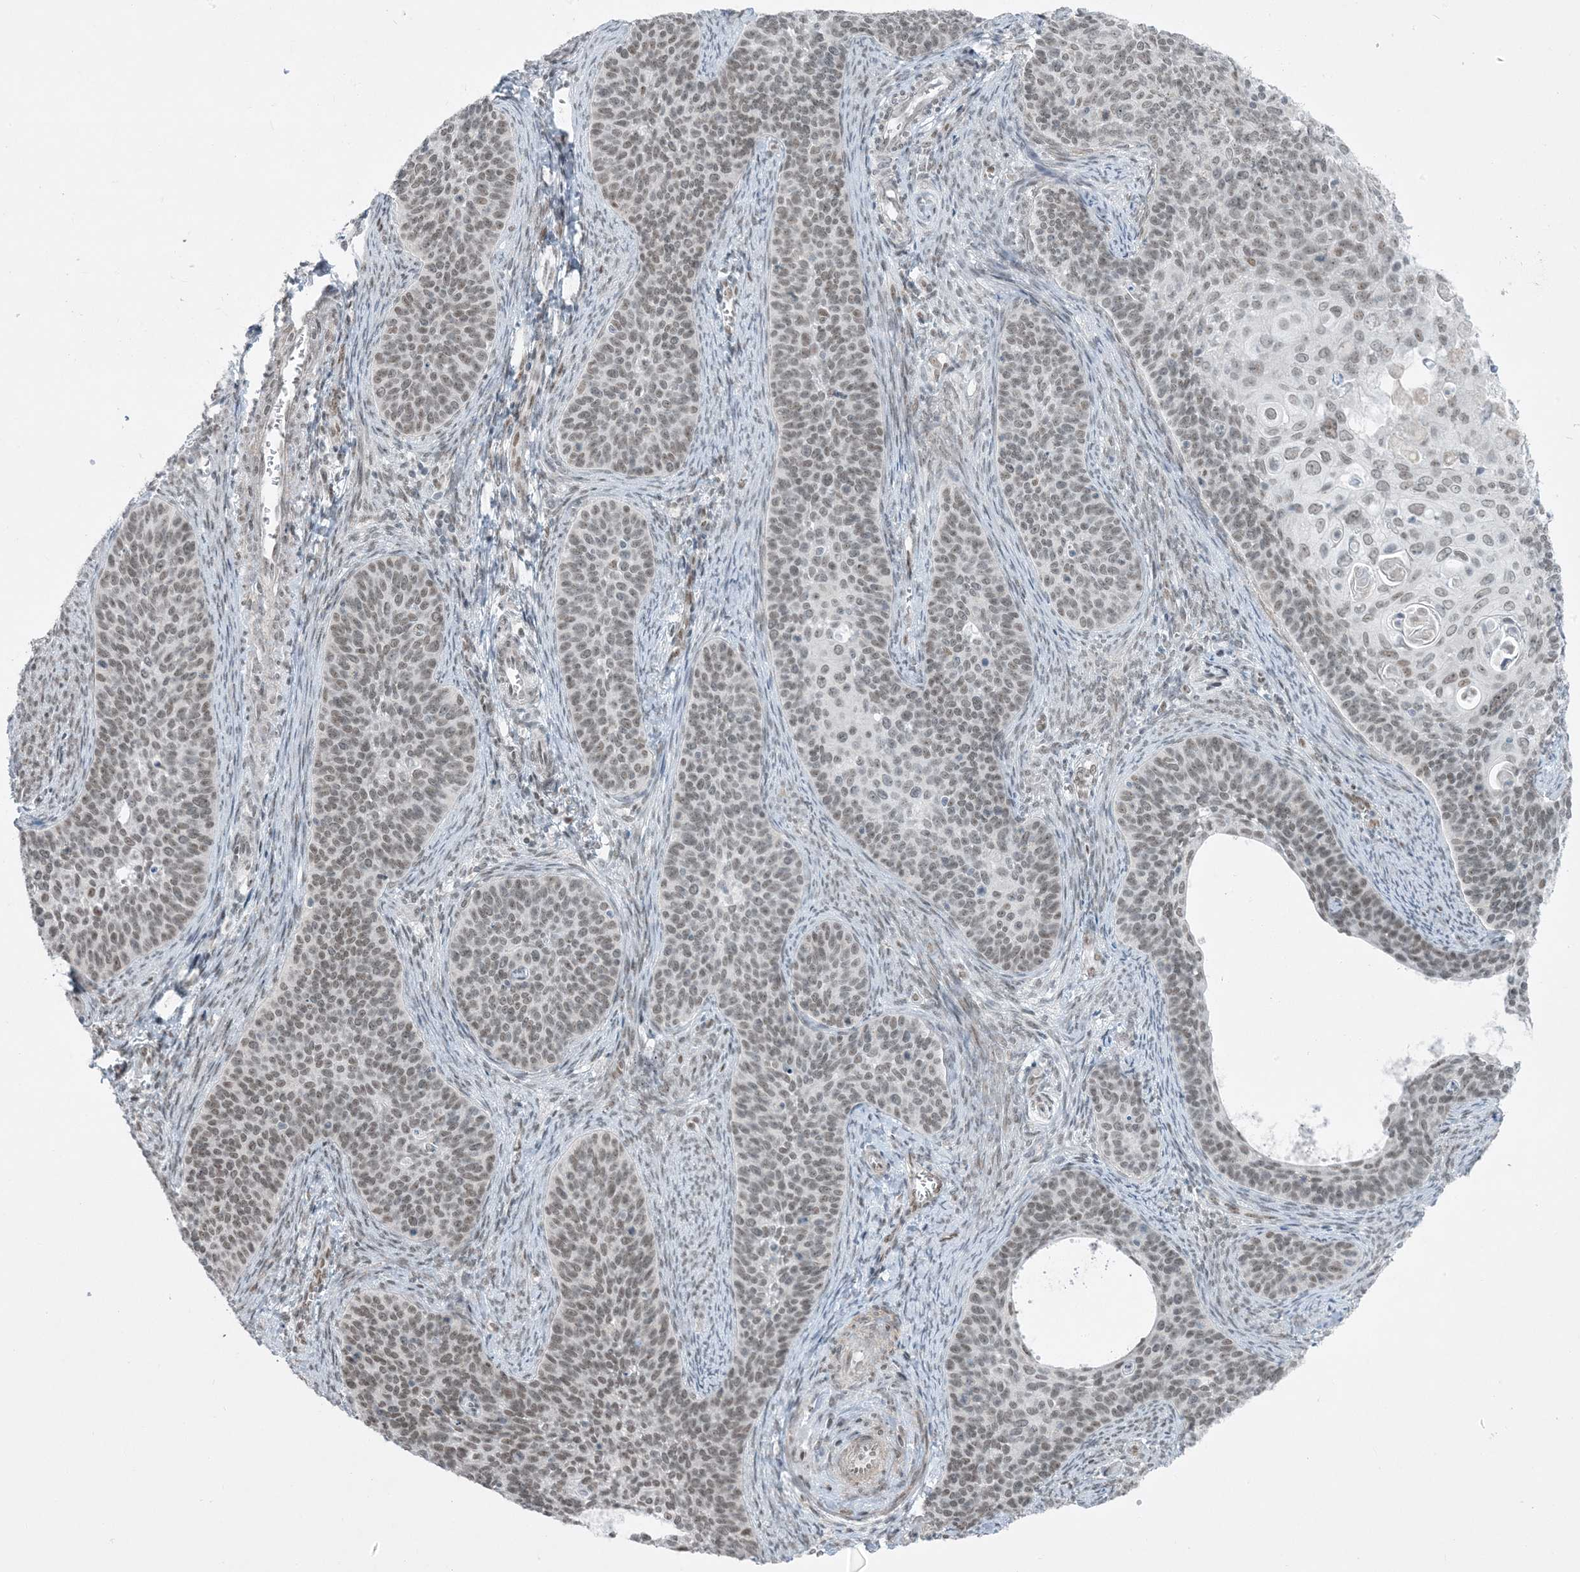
{"staining": {"intensity": "weak", "quantity": ">75%", "location": "nuclear"}, "tissue": "cervical cancer", "cell_type": "Tumor cells", "image_type": "cancer", "snomed": [{"axis": "morphology", "description": "Squamous cell carcinoma, NOS"}, {"axis": "topography", "description": "Cervix"}], "caption": "Immunohistochemical staining of human squamous cell carcinoma (cervical) shows weak nuclear protein staining in about >75% of tumor cells. (DAB (3,3'-diaminobenzidine) = brown stain, brightfield microscopy at high magnification).", "gene": "ZNF787", "patient": {"sex": "female", "age": 33}}